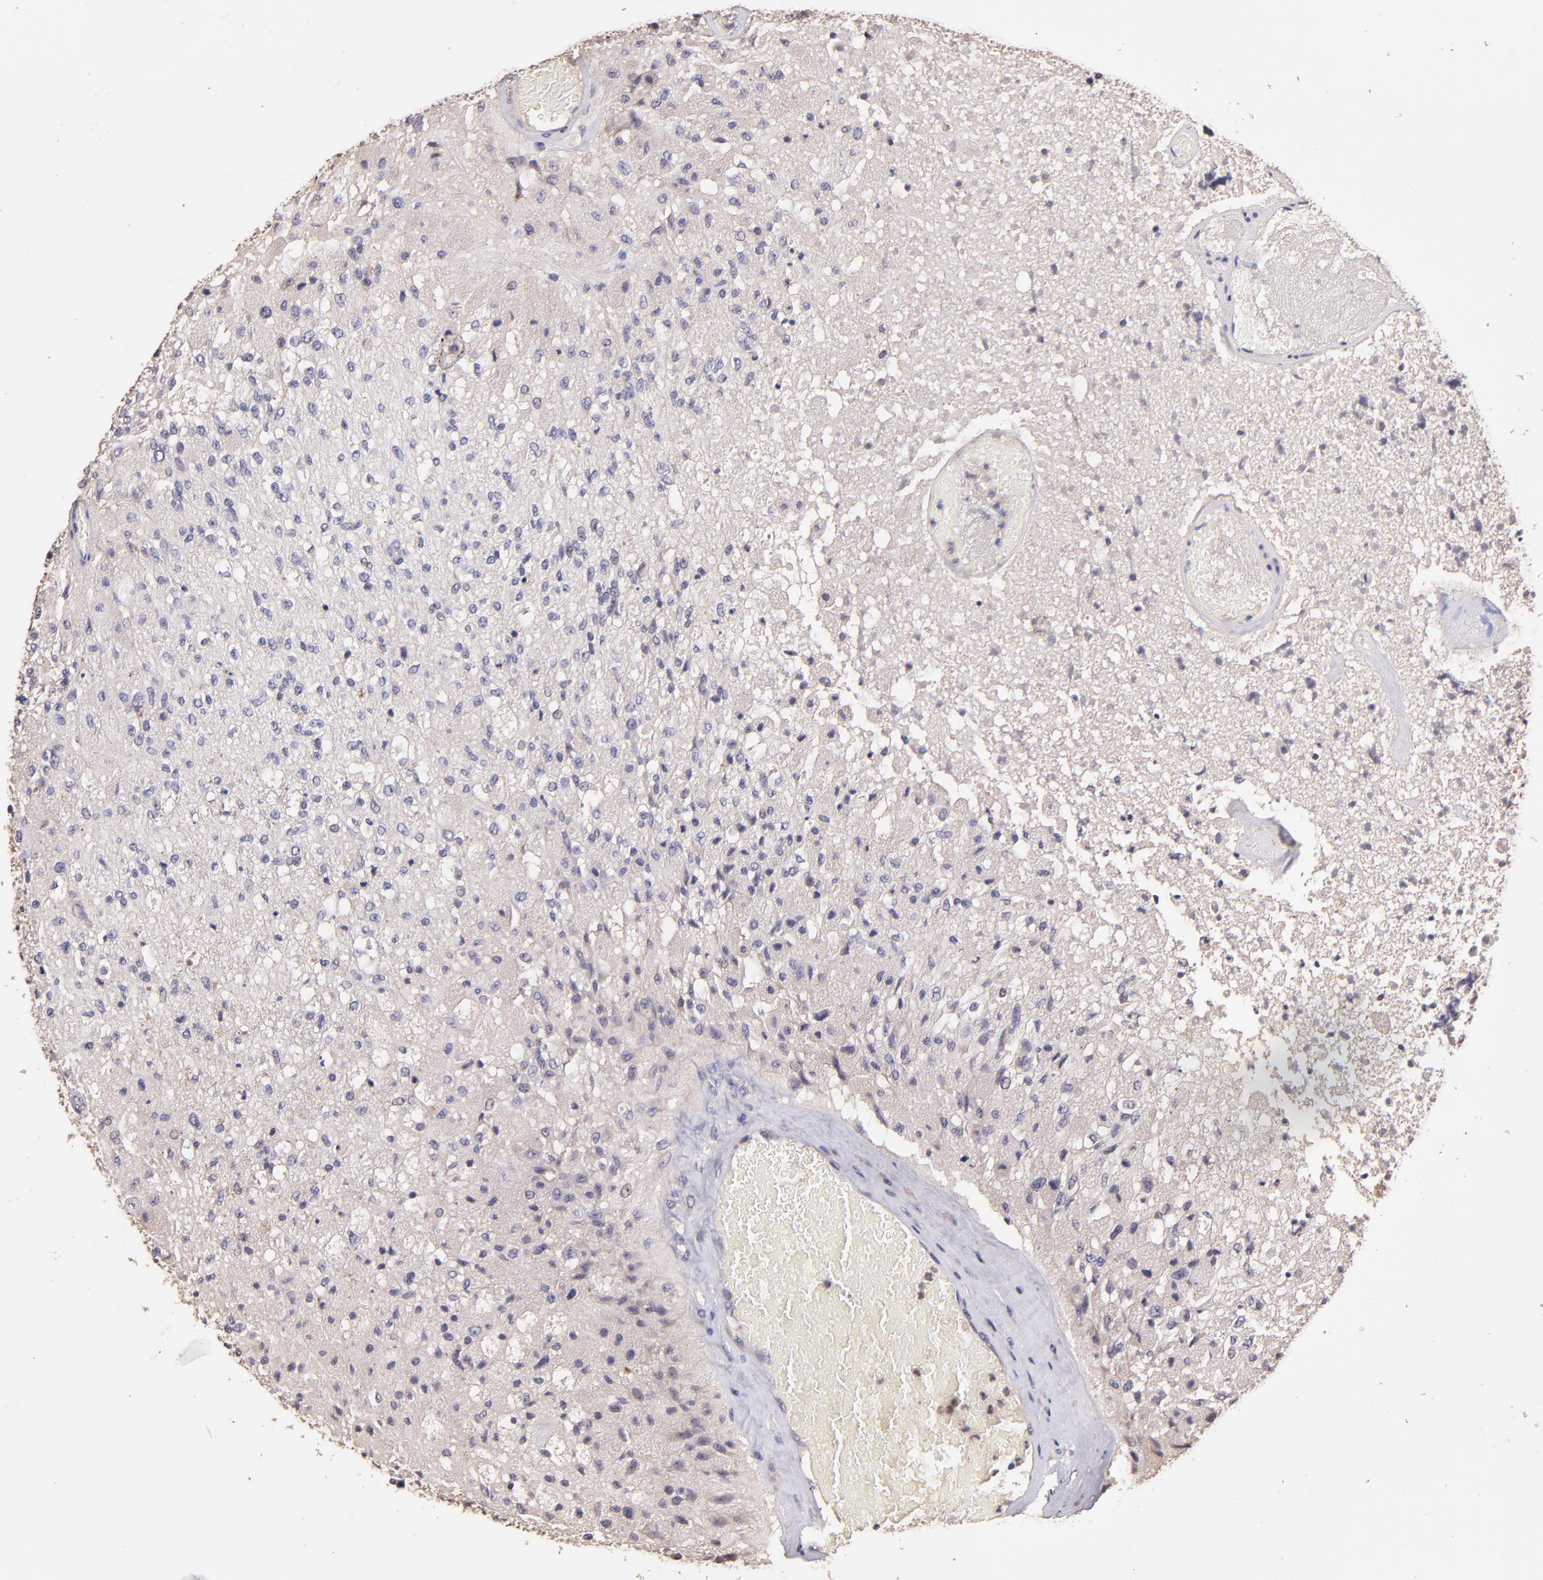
{"staining": {"intensity": "moderate", "quantity": "<25%", "location": "cytoplasmic/membranous"}, "tissue": "glioma", "cell_type": "Tumor cells", "image_type": "cancer", "snomed": [{"axis": "morphology", "description": "Normal tissue, NOS"}, {"axis": "morphology", "description": "Glioma, malignant, High grade"}, {"axis": "topography", "description": "Cerebral cortex"}], "caption": "Protein analysis of glioma tissue displays moderate cytoplasmic/membranous expression in approximately <25% of tumor cells.", "gene": "RNASEL", "patient": {"sex": "male", "age": 77}}